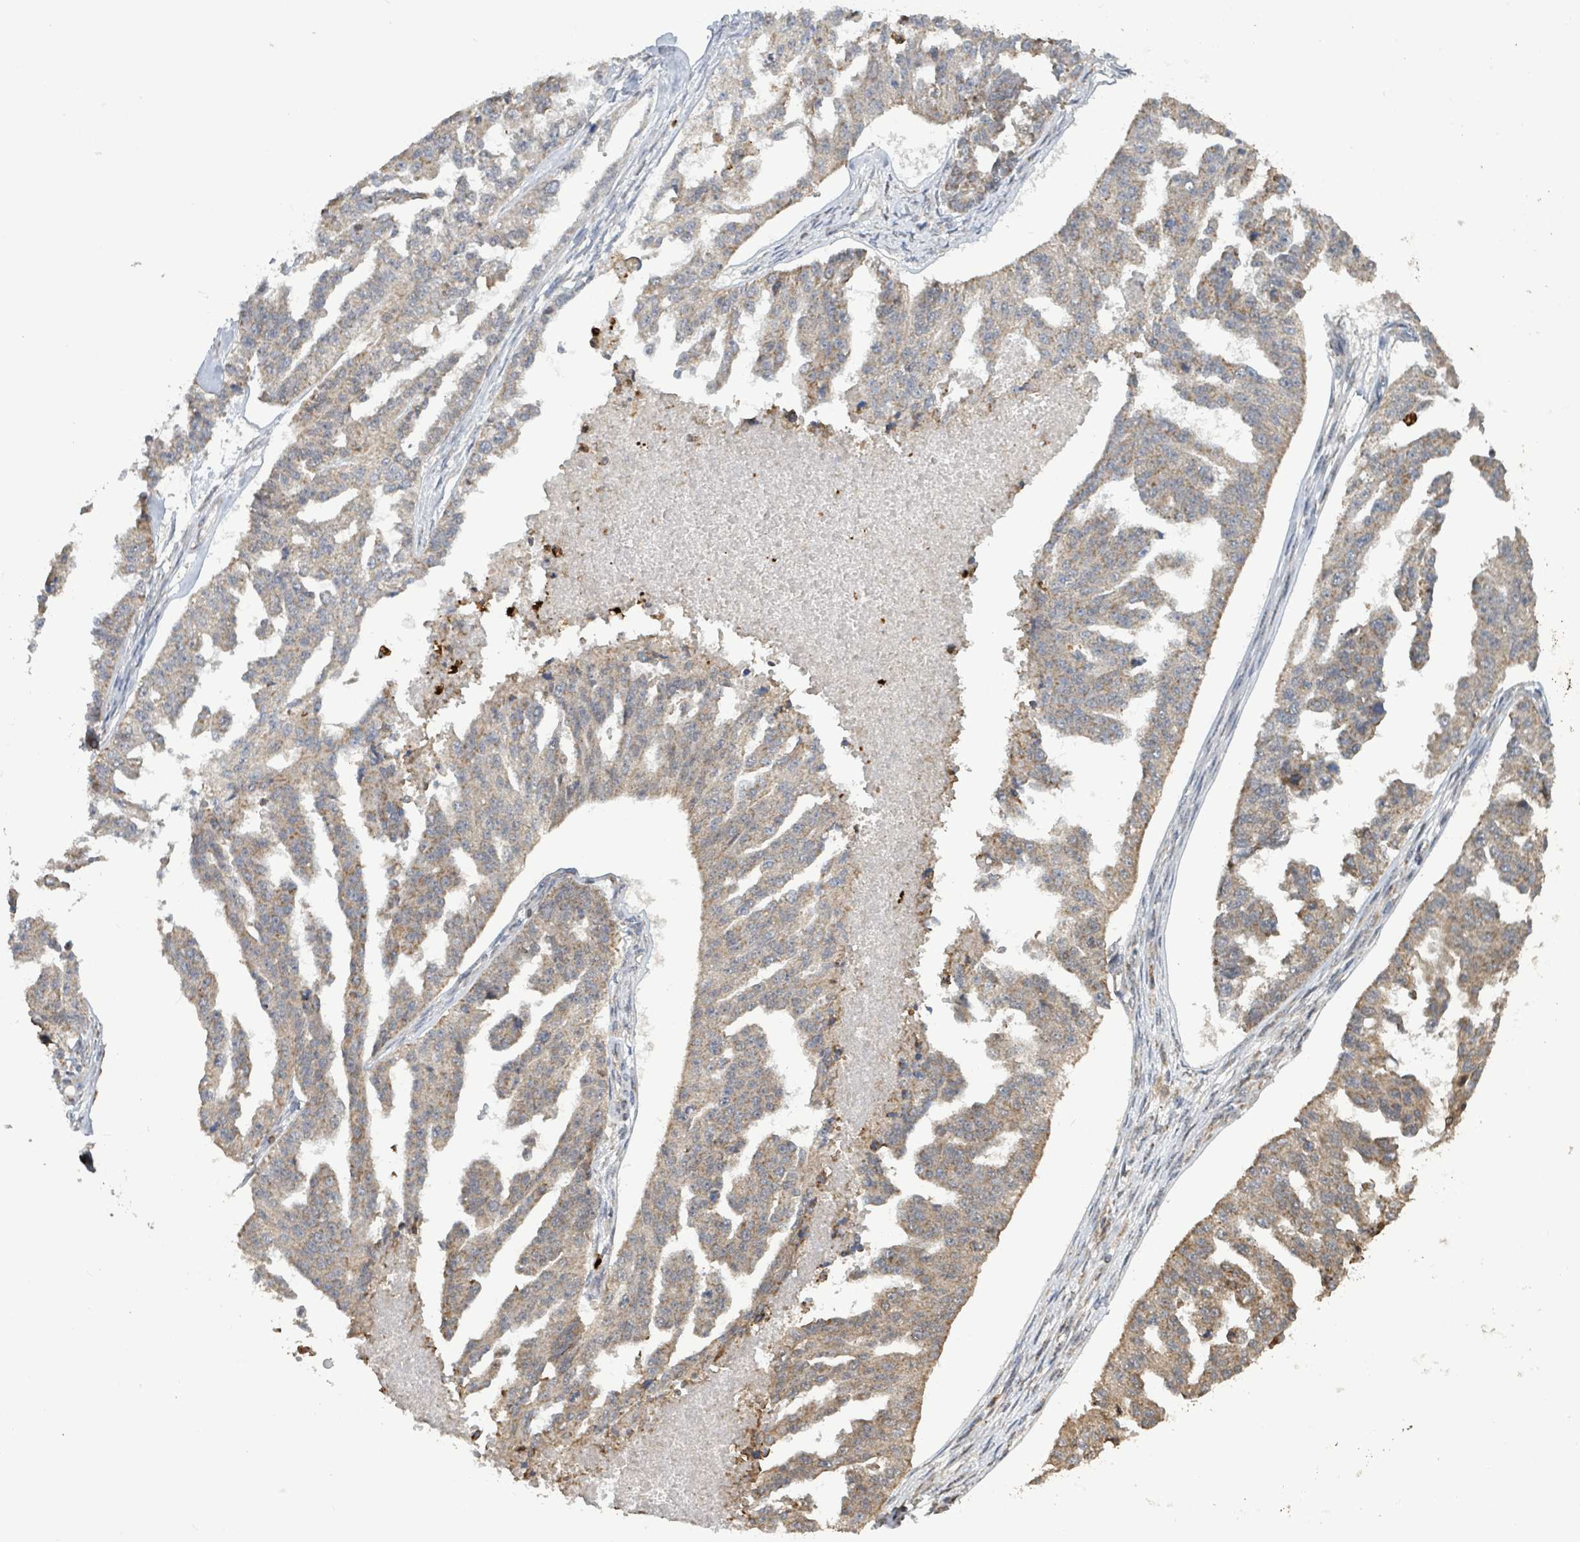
{"staining": {"intensity": "moderate", "quantity": "25%-75%", "location": "cytoplasmic/membranous"}, "tissue": "ovarian cancer", "cell_type": "Tumor cells", "image_type": "cancer", "snomed": [{"axis": "morphology", "description": "Cystadenocarcinoma, serous, NOS"}, {"axis": "topography", "description": "Ovary"}], "caption": "Immunohistochemical staining of human ovarian cancer displays moderate cytoplasmic/membranous protein staining in about 25%-75% of tumor cells.", "gene": "COQ6", "patient": {"sex": "female", "age": 58}}